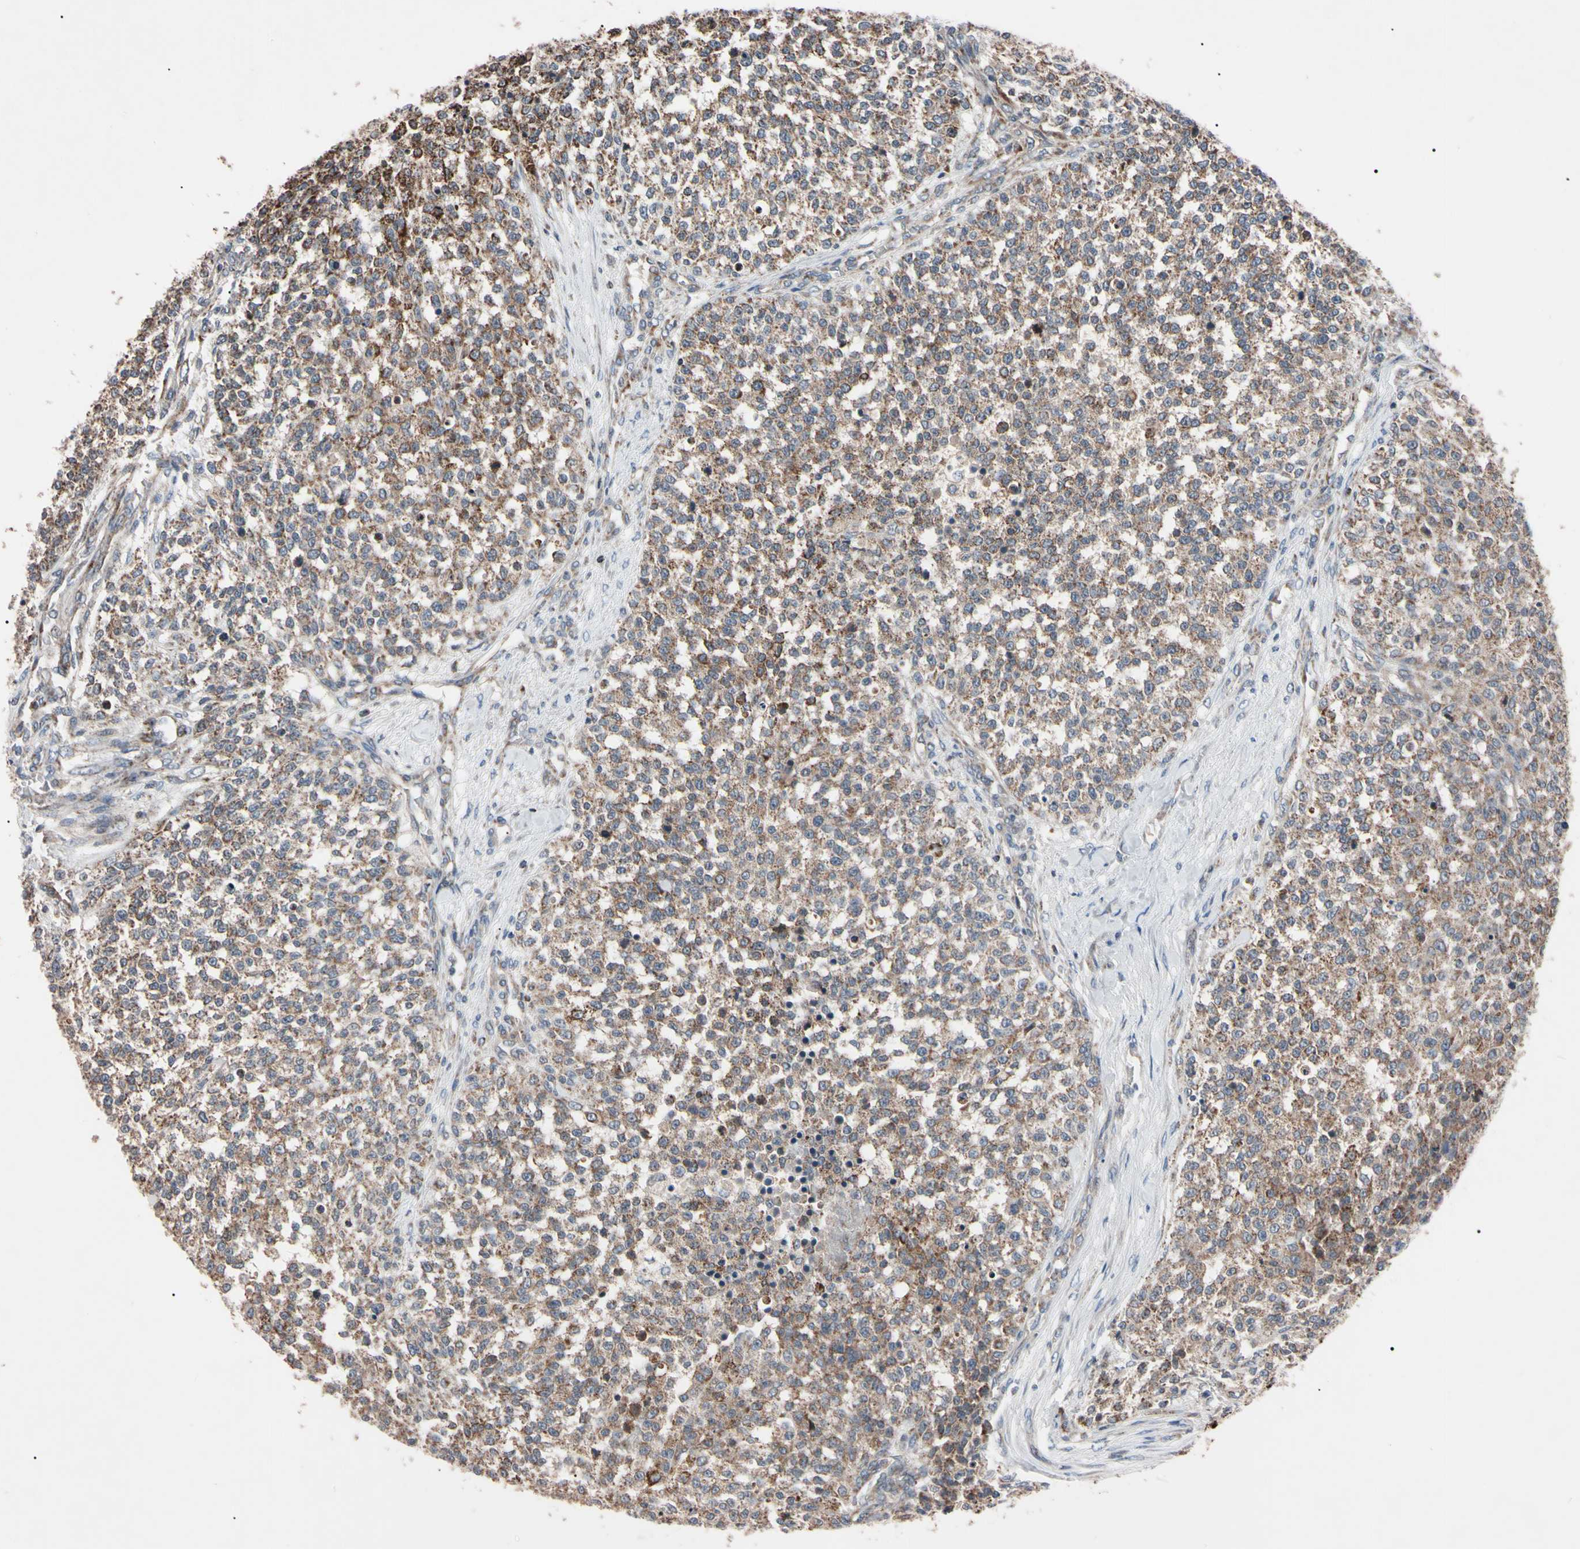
{"staining": {"intensity": "weak", "quantity": ">75%", "location": "cytoplasmic/membranous"}, "tissue": "testis cancer", "cell_type": "Tumor cells", "image_type": "cancer", "snomed": [{"axis": "morphology", "description": "Seminoma, NOS"}, {"axis": "topography", "description": "Testis"}], "caption": "The immunohistochemical stain labels weak cytoplasmic/membranous expression in tumor cells of testis cancer (seminoma) tissue.", "gene": "TNFRSF1A", "patient": {"sex": "male", "age": 59}}